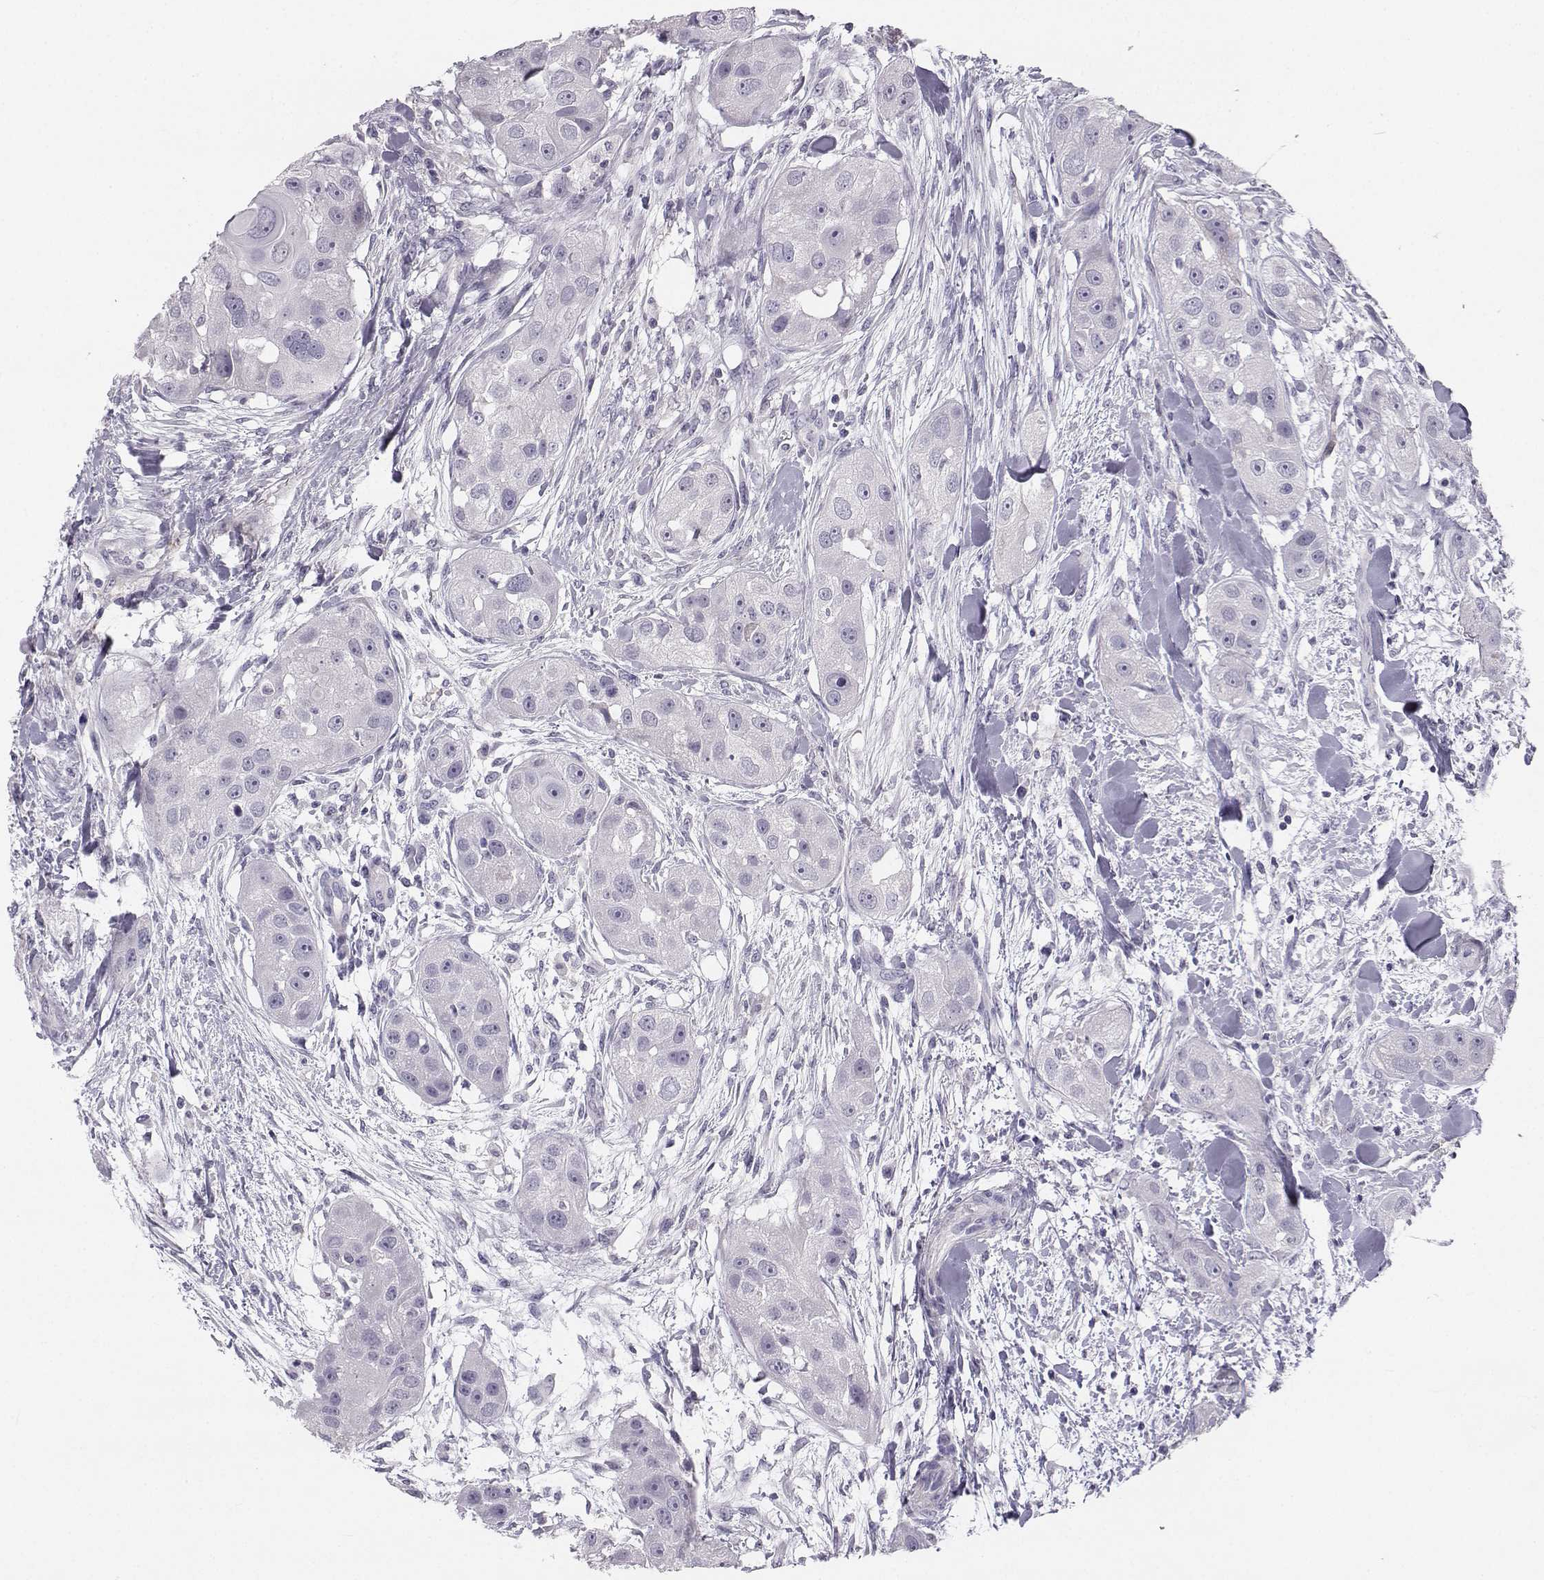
{"staining": {"intensity": "negative", "quantity": "none", "location": "none"}, "tissue": "head and neck cancer", "cell_type": "Tumor cells", "image_type": "cancer", "snomed": [{"axis": "morphology", "description": "Squamous cell carcinoma, NOS"}, {"axis": "topography", "description": "Head-Neck"}], "caption": "A high-resolution photomicrograph shows immunohistochemistry staining of squamous cell carcinoma (head and neck), which shows no significant positivity in tumor cells. (Stains: DAB immunohistochemistry with hematoxylin counter stain, Microscopy: brightfield microscopy at high magnification).", "gene": "SYCE1", "patient": {"sex": "male", "age": 51}}